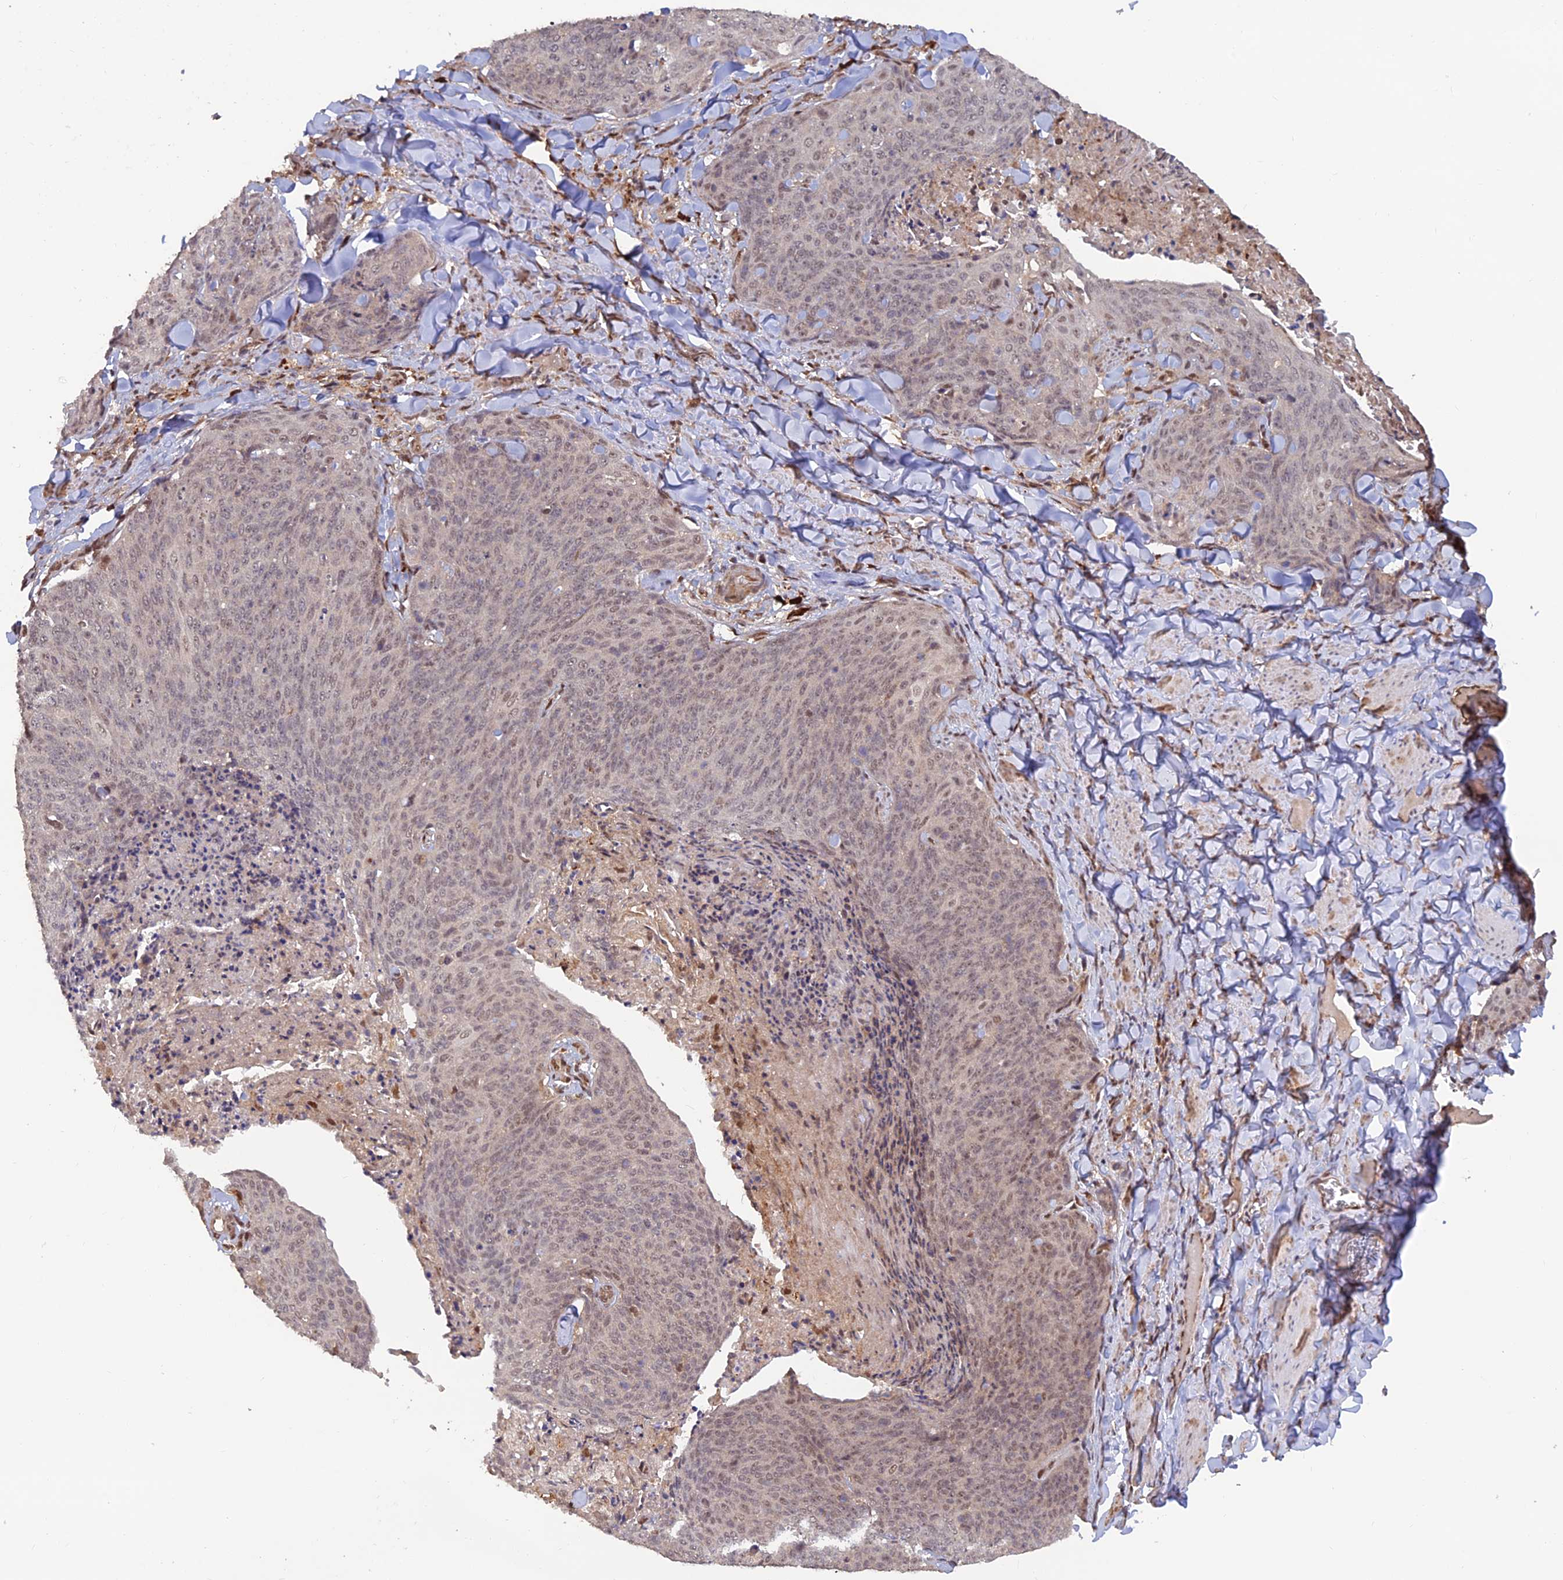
{"staining": {"intensity": "negative", "quantity": "none", "location": "none"}, "tissue": "skin cancer", "cell_type": "Tumor cells", "image_type": "cancer", "snomed": [{"axis": "morphology", "description": "Squamous cell carcinoma, NOS"}, {"axis": "topography", "description": "Skin"}, {"axis": "topography", "description": "Vulva"}], "caption": "Tumor cells are negative for protein expression in human skin squamous cell carcinoma.", "gene": "ZNF565", "patient": {"sex": "female", "age": 85}}